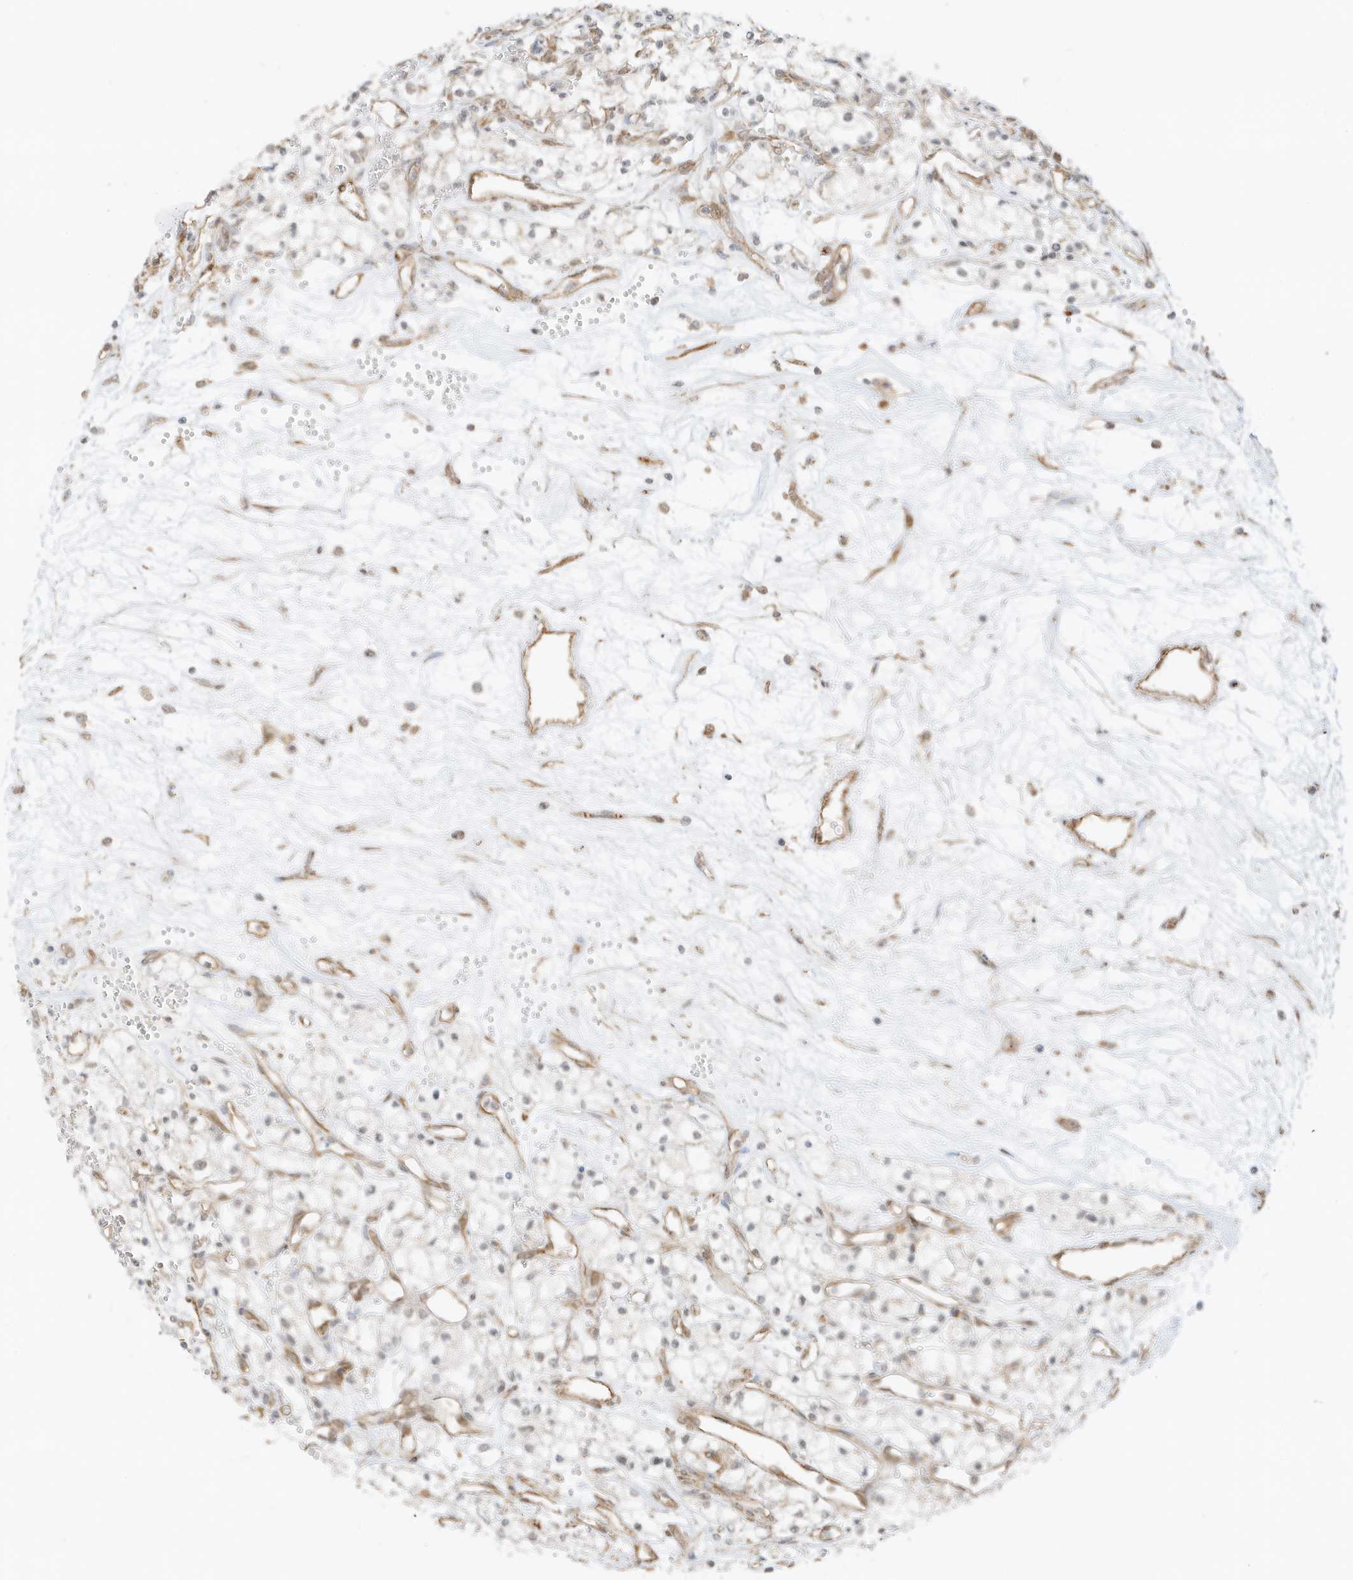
{"staining": {"intensity": "negative", "quantity": "none", "location": "none"}, "tissue": "renal cancer", "cell_type": "Tumor cells", "image_type": "cancer", "snomed": [{"axis": "morphology", "description": "Adenocarcinoma, NOS"}, {"axis": "topography", "description": "Kidney"}], "caption": "Tumor cells are negative for brown protein staining in renal cancer (adenocarcinoma).", "gene": "UBAP2L", "patient": {"sex": "male", "age": 59}}